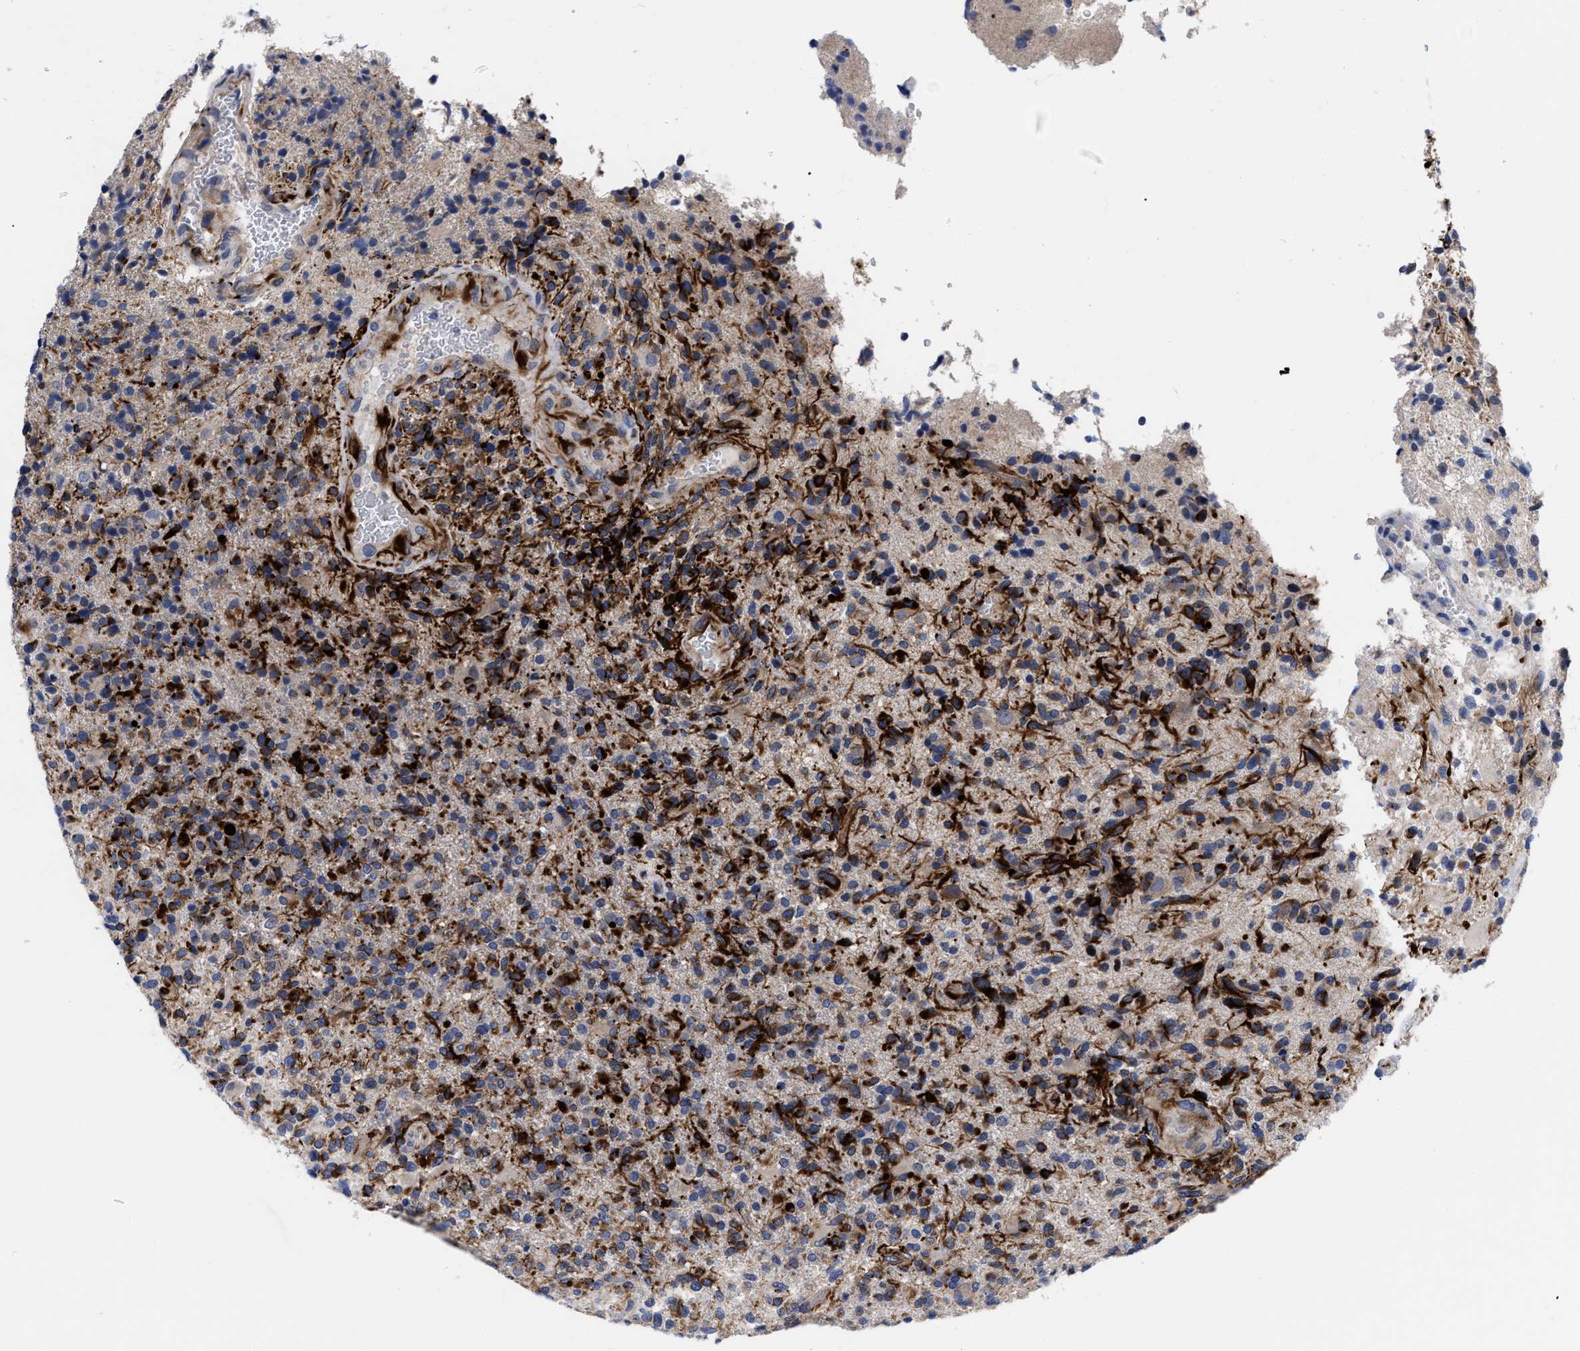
{"staining": {"intensity": "negative", "quantity": "none", "location": "none"}, "tissue": "glioma", "cell_type": "Tumor cells", "image_type": "cancer", "snomed": [{"axis": "morphology", "description": "Glioma, malignant, High grade"}, {"axis": "topography", "description": "Brain"}], "caption": "Image shows no protein staining in tumor cells of glioma tissue.", "gene": "CCN5", "patient": {"sex": "male", "age": 72}}